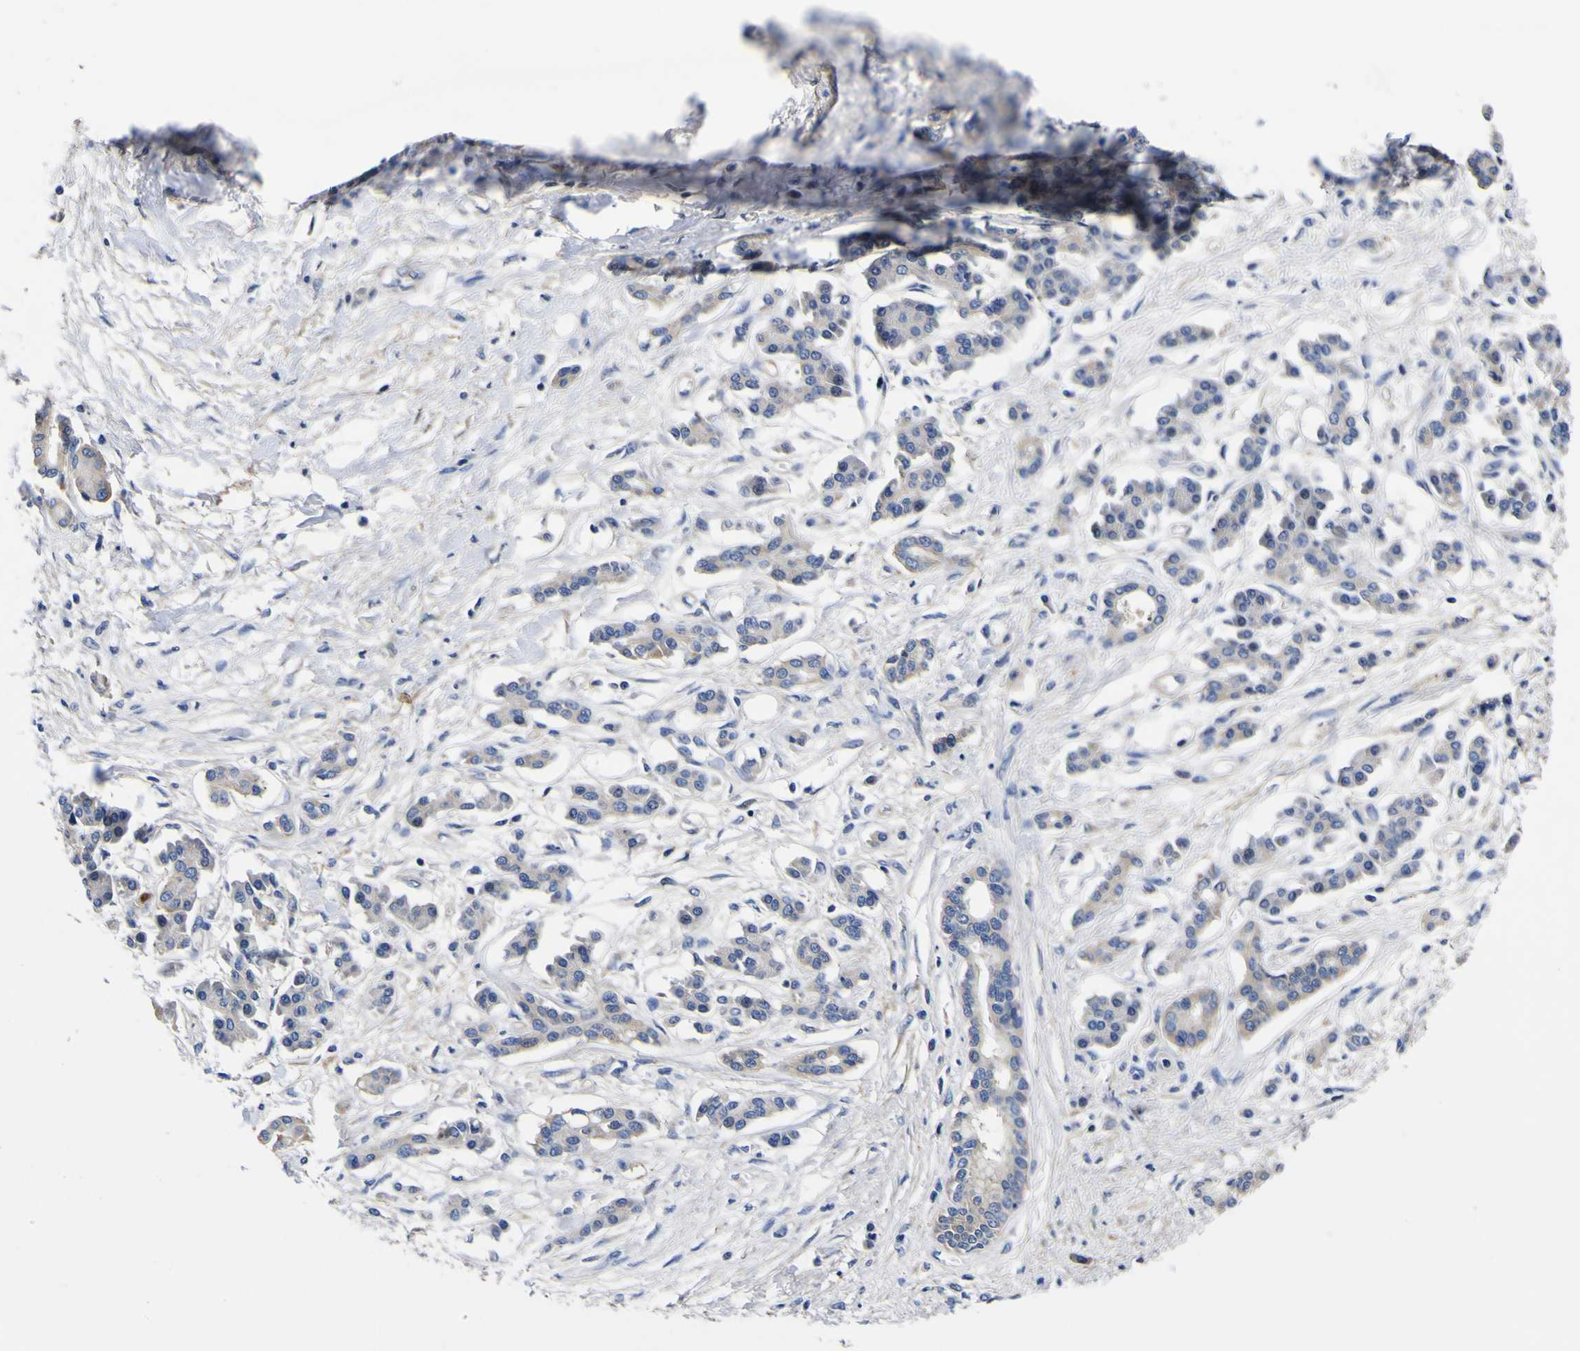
{"staining": {"intensity": "weak", "quantity": "<25%", "location": "cytoplasmic/membranous"}, "tissue": "pancreatic cancer", "cell_type": "Tumor cells", "image_type": "cancer", "snomed": [{"axis": "morphology", "description": "Adenocarcinoma, NOS"}, {"axis": "topography", "description": "Pancreas"}], "caption": "This histopathology image is of pancreatic cancer (adenocarcinoma) stained with IHC to label a protein in brown with the nuclei are counter-stained blue. There is no expression in tumor cells. (Brightfield microscopy of DAB immunohistochemistry at high magnification).", "gene": "VASN", "patient": {"sex": "male", "age": 56}}